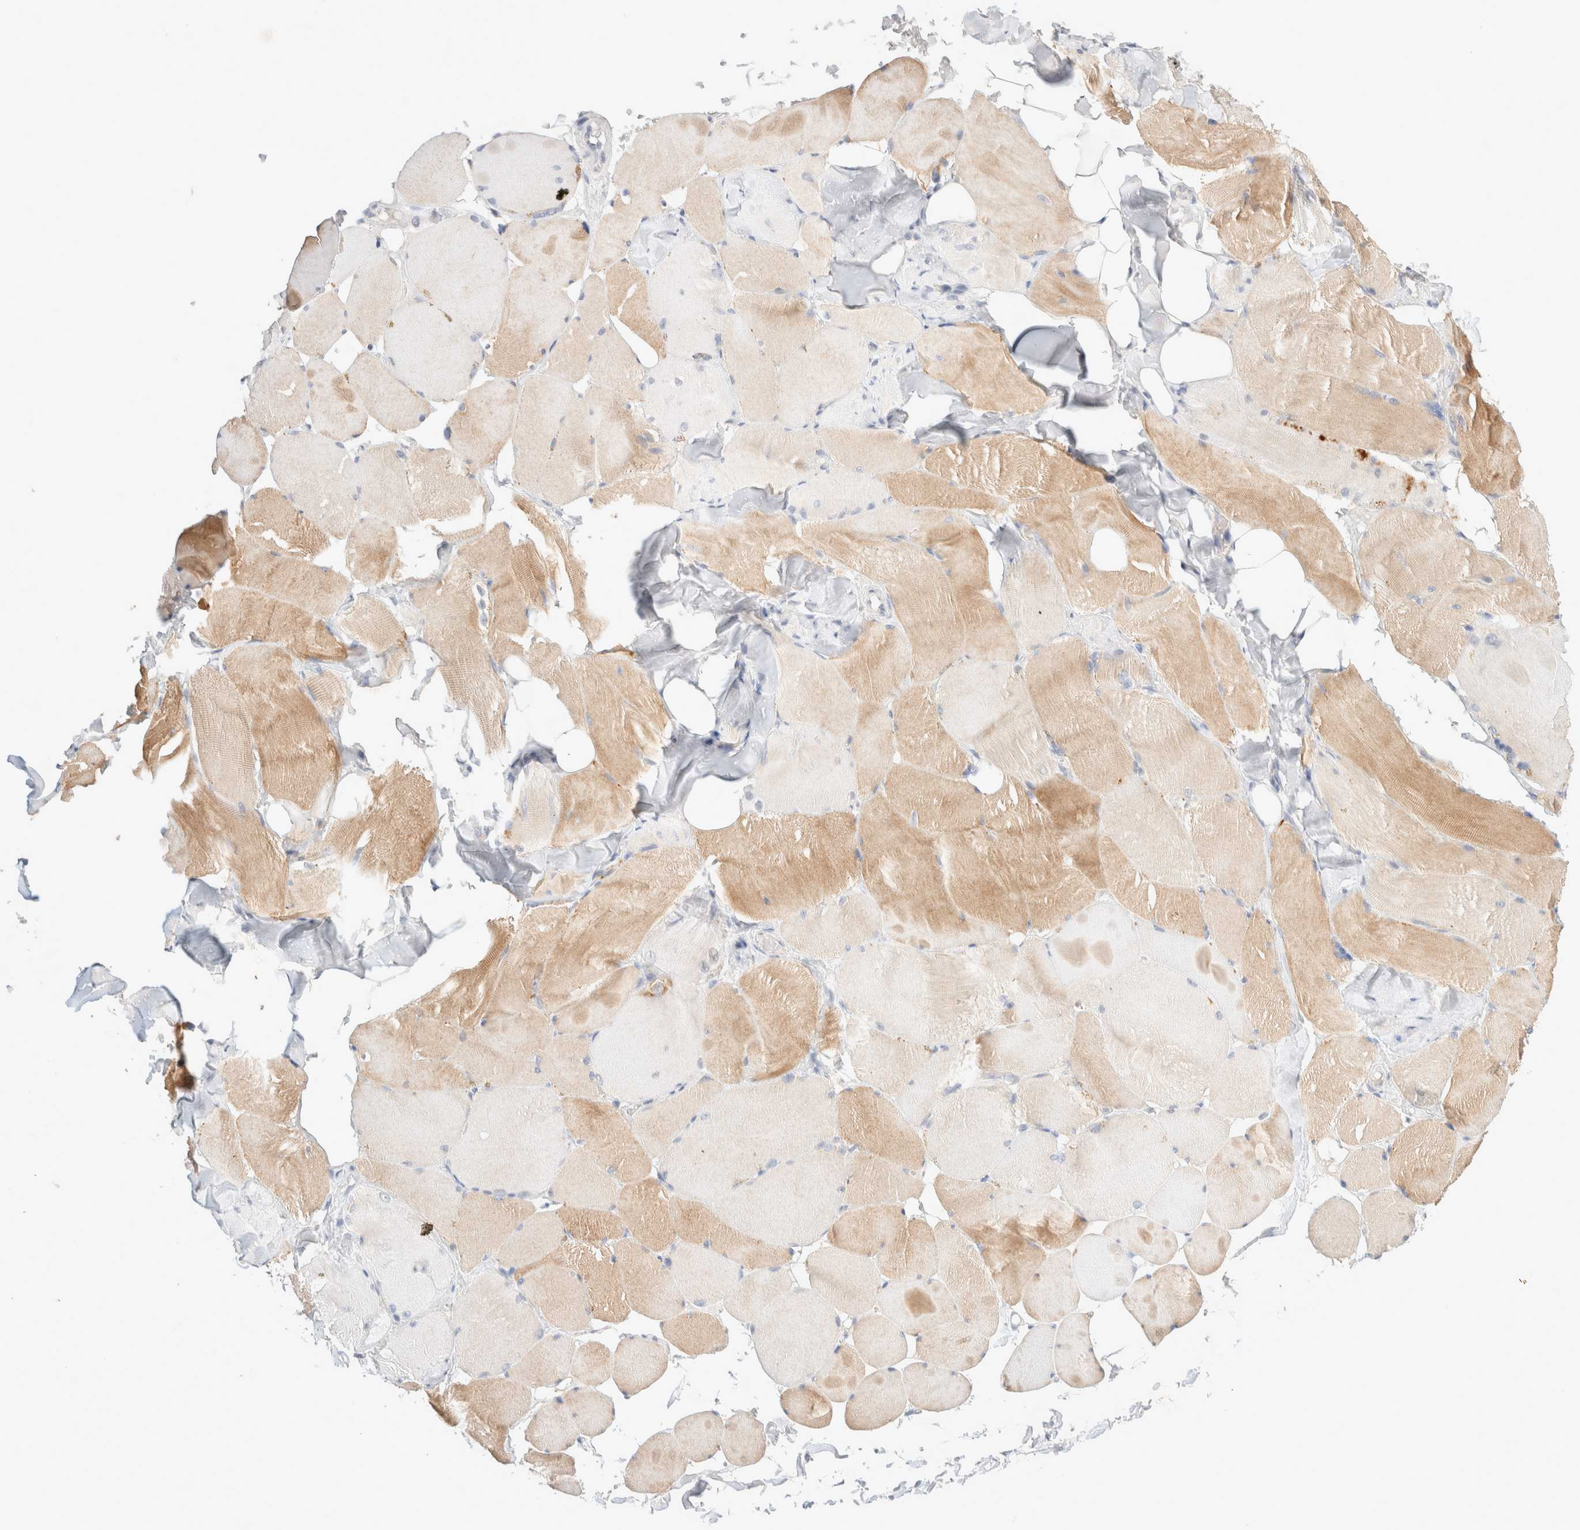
{"staining": {"intensity": "moderate", "quantity": "25%-75%", "location": "cytoplasmic/membranous"}, "tissue": "skeletal muscle", "cell_type": "Myocytes", "image_type": "normal", "snomed": [{"axis": "morphology", "description": "Normal tissue, NOS"}, {"axis": "topography", "description": "Skin"}, {"axis": "topography", "description": "Skeletal muscle"}], "caption": "A high-resolution micrograph shows IHC staining of normal skeletal muscle, which shows moderate cytoplasmic/membranous staining in approximately 25%-75% of myocytes.", "gene": "SPATA20", "patient": {"sex": "male", "age": 83}}